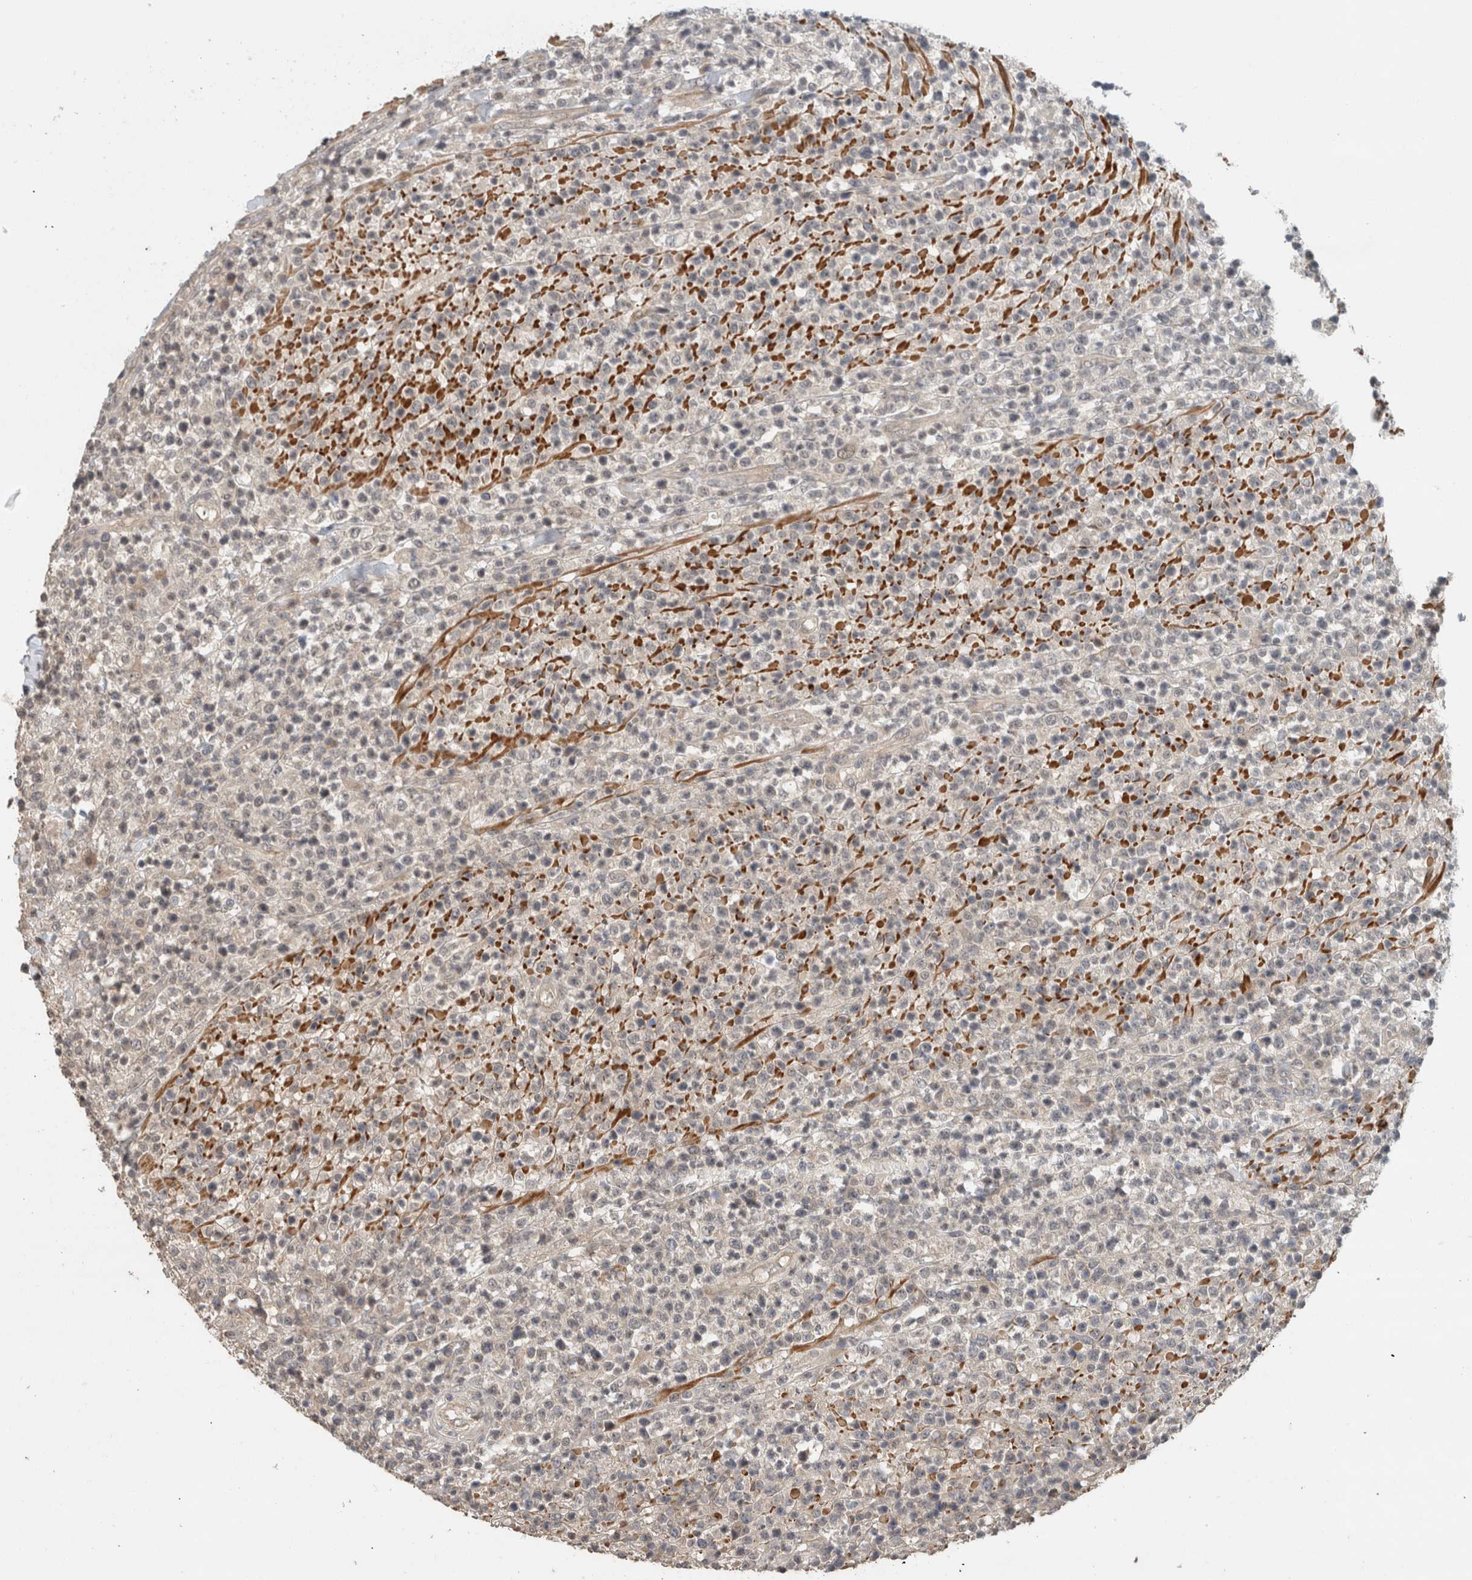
{"staining": {"intensity": "negative", "quantity": "none", "location": "none"}, "tissue": "lymphoma", "cell_type": "Tumor cells", "image_type": "cancer", "snomed": [{"axis": "morphology", "description": "Malignant lymphoma, non-Hodgkin's type, High grade"}, {"axis": "topography", "description": "Colon"}], "caption": "This image is of high-grade malignant lymphoma, non-Hodgkin's type stained with immunohistochemistry to label a protein in brown with the nuclei are counter-stained blue. There is no expression in tumor cells.", "gene": "ERCC6L2", "patient": {"sex": "female", "age": 53}}